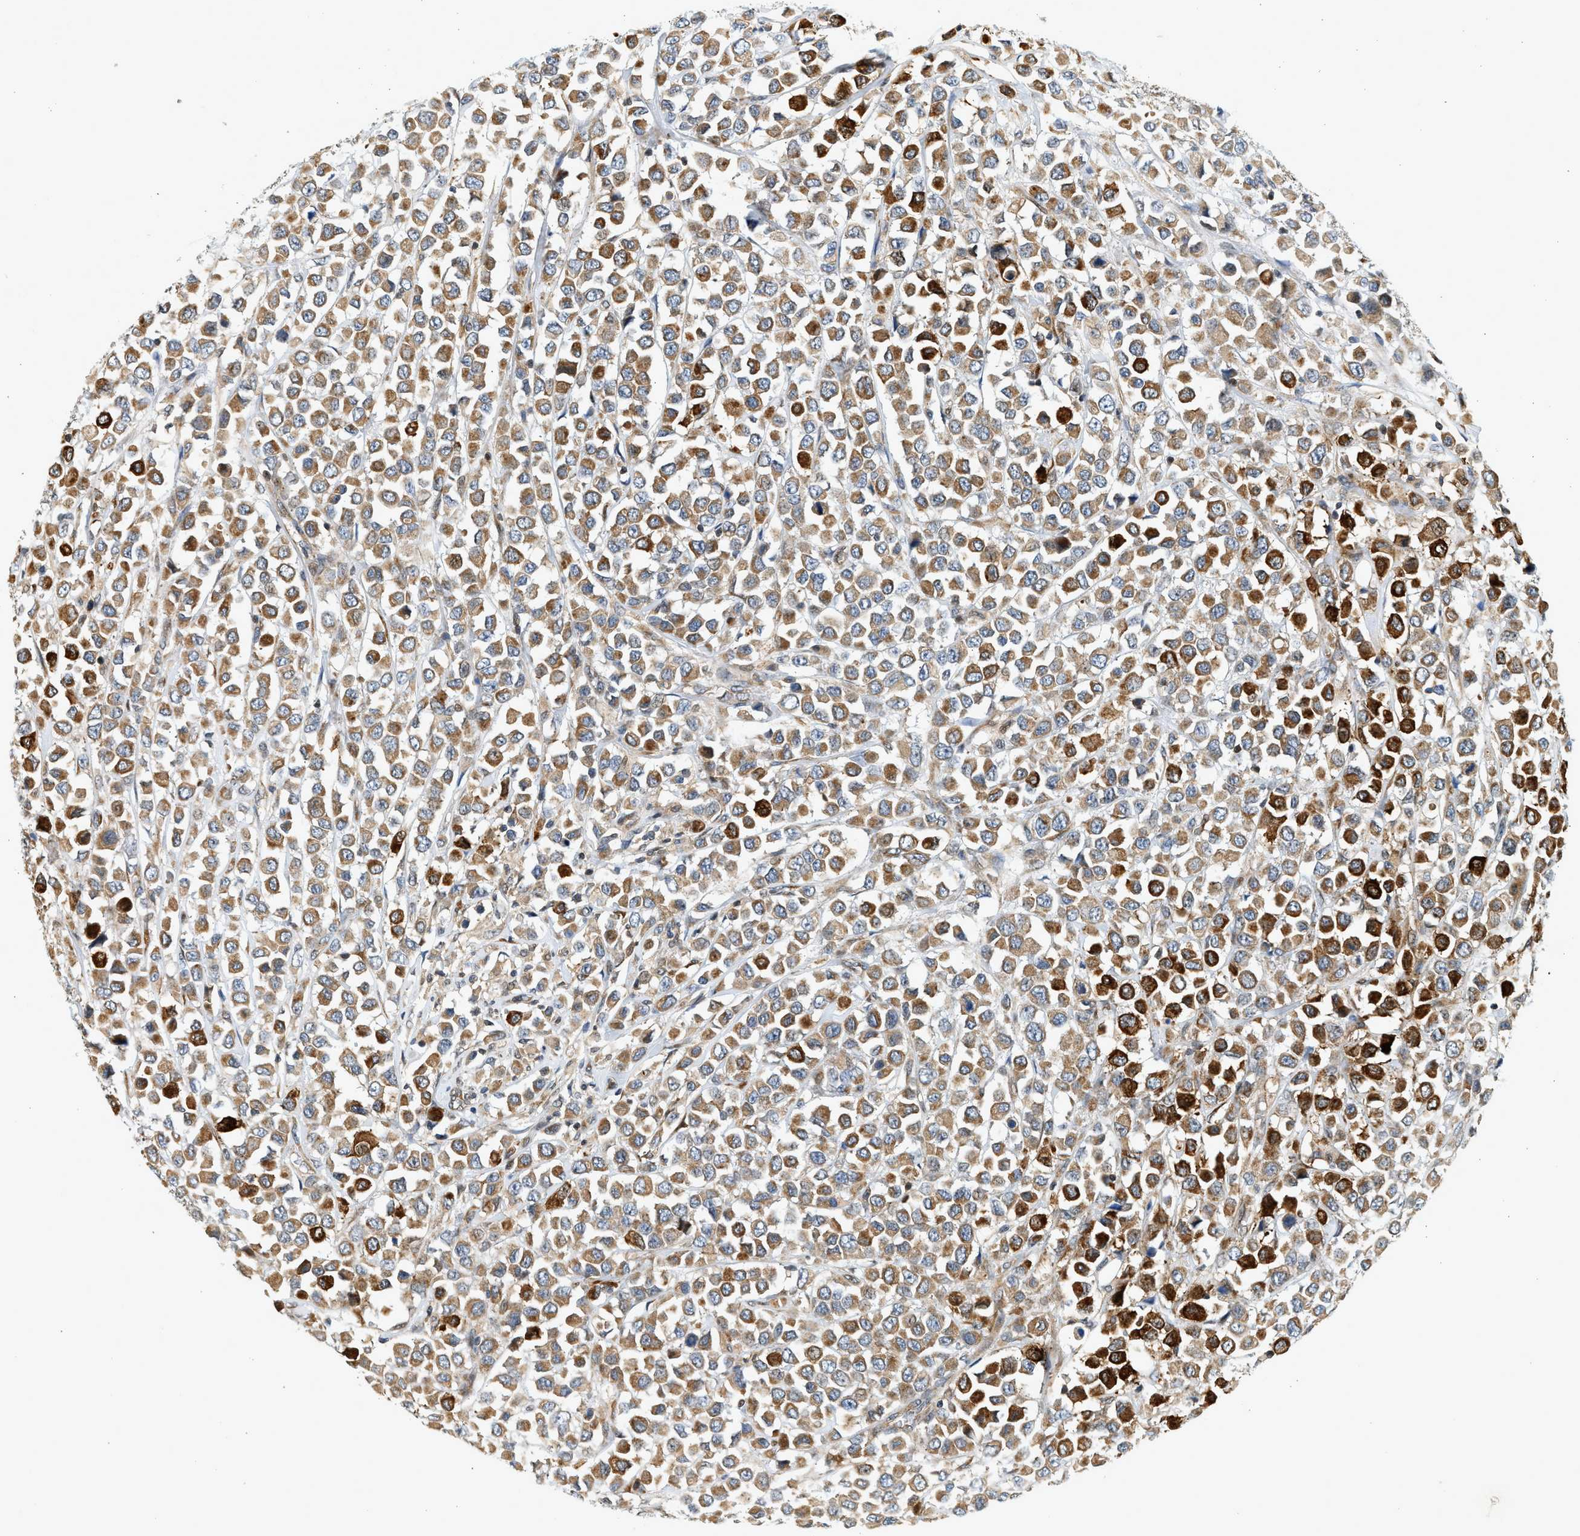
{"staining": {"intensity": "moderate", "quantity": ">75%", "location": "cytoplasmic/membranous"}, "tissue": "breast cancer", "cell_type": "Tumor cells", "image_type": "cancer", "snomed": [{"axis": "morphology", "description": "Duct carcinoma"}, {"axis": "topography", "description": "Breast"}], "caption": "There is medium levels of moderate cytoplasmic/membranous positivity in tumor cells of breast invasive ductal carcinoma, as demonstrated by immunohistochemical staining (brown color).", "gene": "NRSN2", "patient": {"sex": "female", "age": 61}}